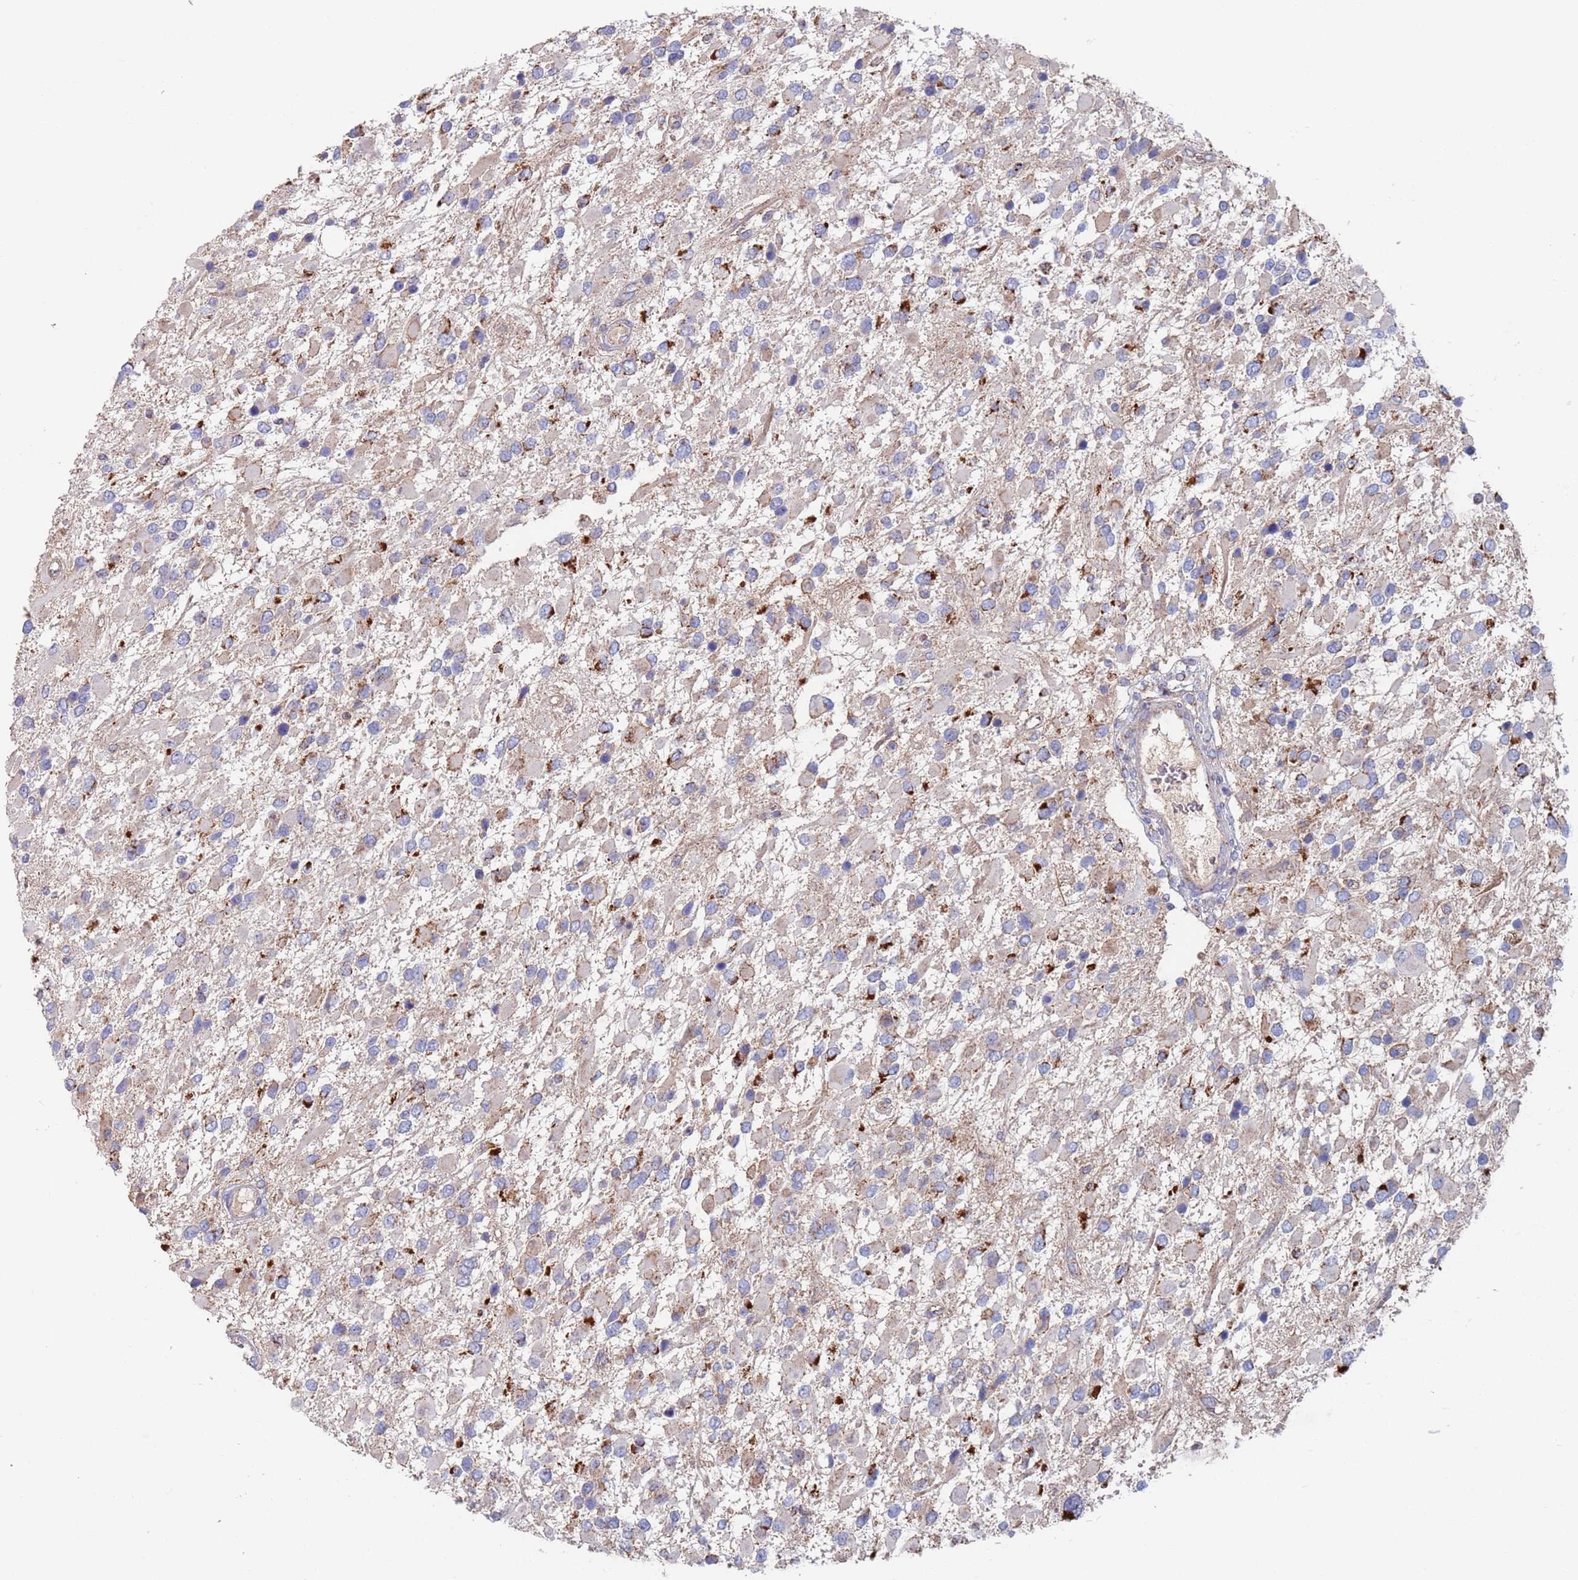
{"staining": {"intensity": "strong", "quantity": "<25%", "location": "cytoplasmic/membranous"}, "tissue": "glioma", "cell_type": "Tumor cells", "image_type": "cancer", "snomed": [{"axis": "morphology", "description": "Glioma, malignant, High grade"}, {"axis": "topography", "description": "Brain"}], "caption": "Immunohistochemistry (IHC) histopathology image of human malignant glioma (high-grade) stained for a protein (brown), which reveals medium levels of strong cytoplasmic/membranous staining in approximately <25% of tumor cells.", "gene": "MRPL22", "patient": {"sex": "male", "age": 53}}